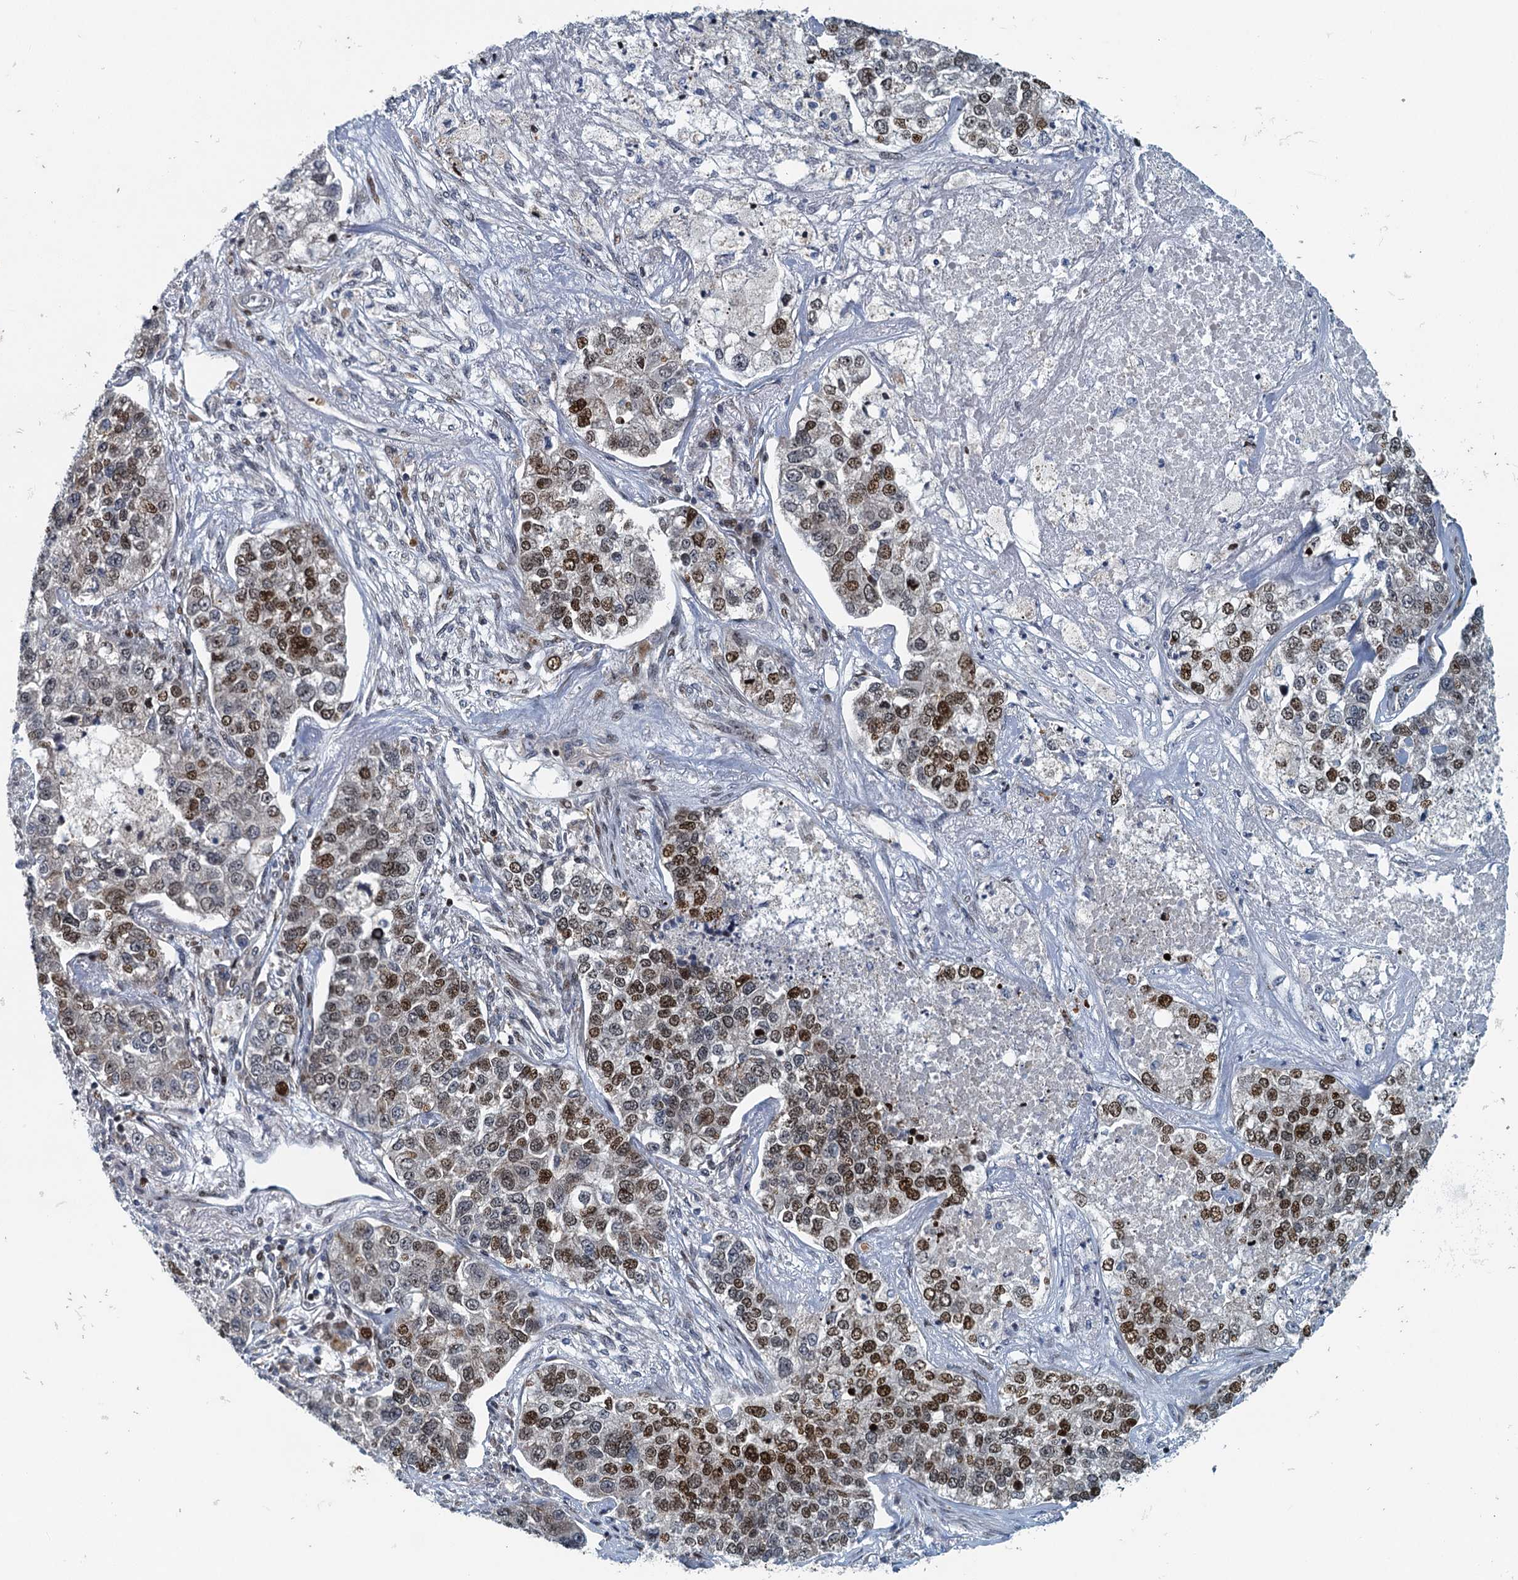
{"staining": {"intensity": "strong", "quantity": "25%-75%", "location": "nuclear"}, "tissue": "lung cancer", "cell_type": "Tumor cells", "image_type": "cancer", "snomed": [{"axis": "morphology", "description": "Adenocarcinoma, NOS"}, {"axis": "topography", "description": "Lung"}], "caption": "Immunohistochemical staining of adenocarcinoma (lung) exhibits strong nuclear protein staining in about 25%-75% of tumor cells. (DAB (3,3'-diaminobenzidine) = brown stain, brightfield microscopy at high magnification).", "gene": "ANKRD13D", "patient": {"sex": "male", "age": 49}}